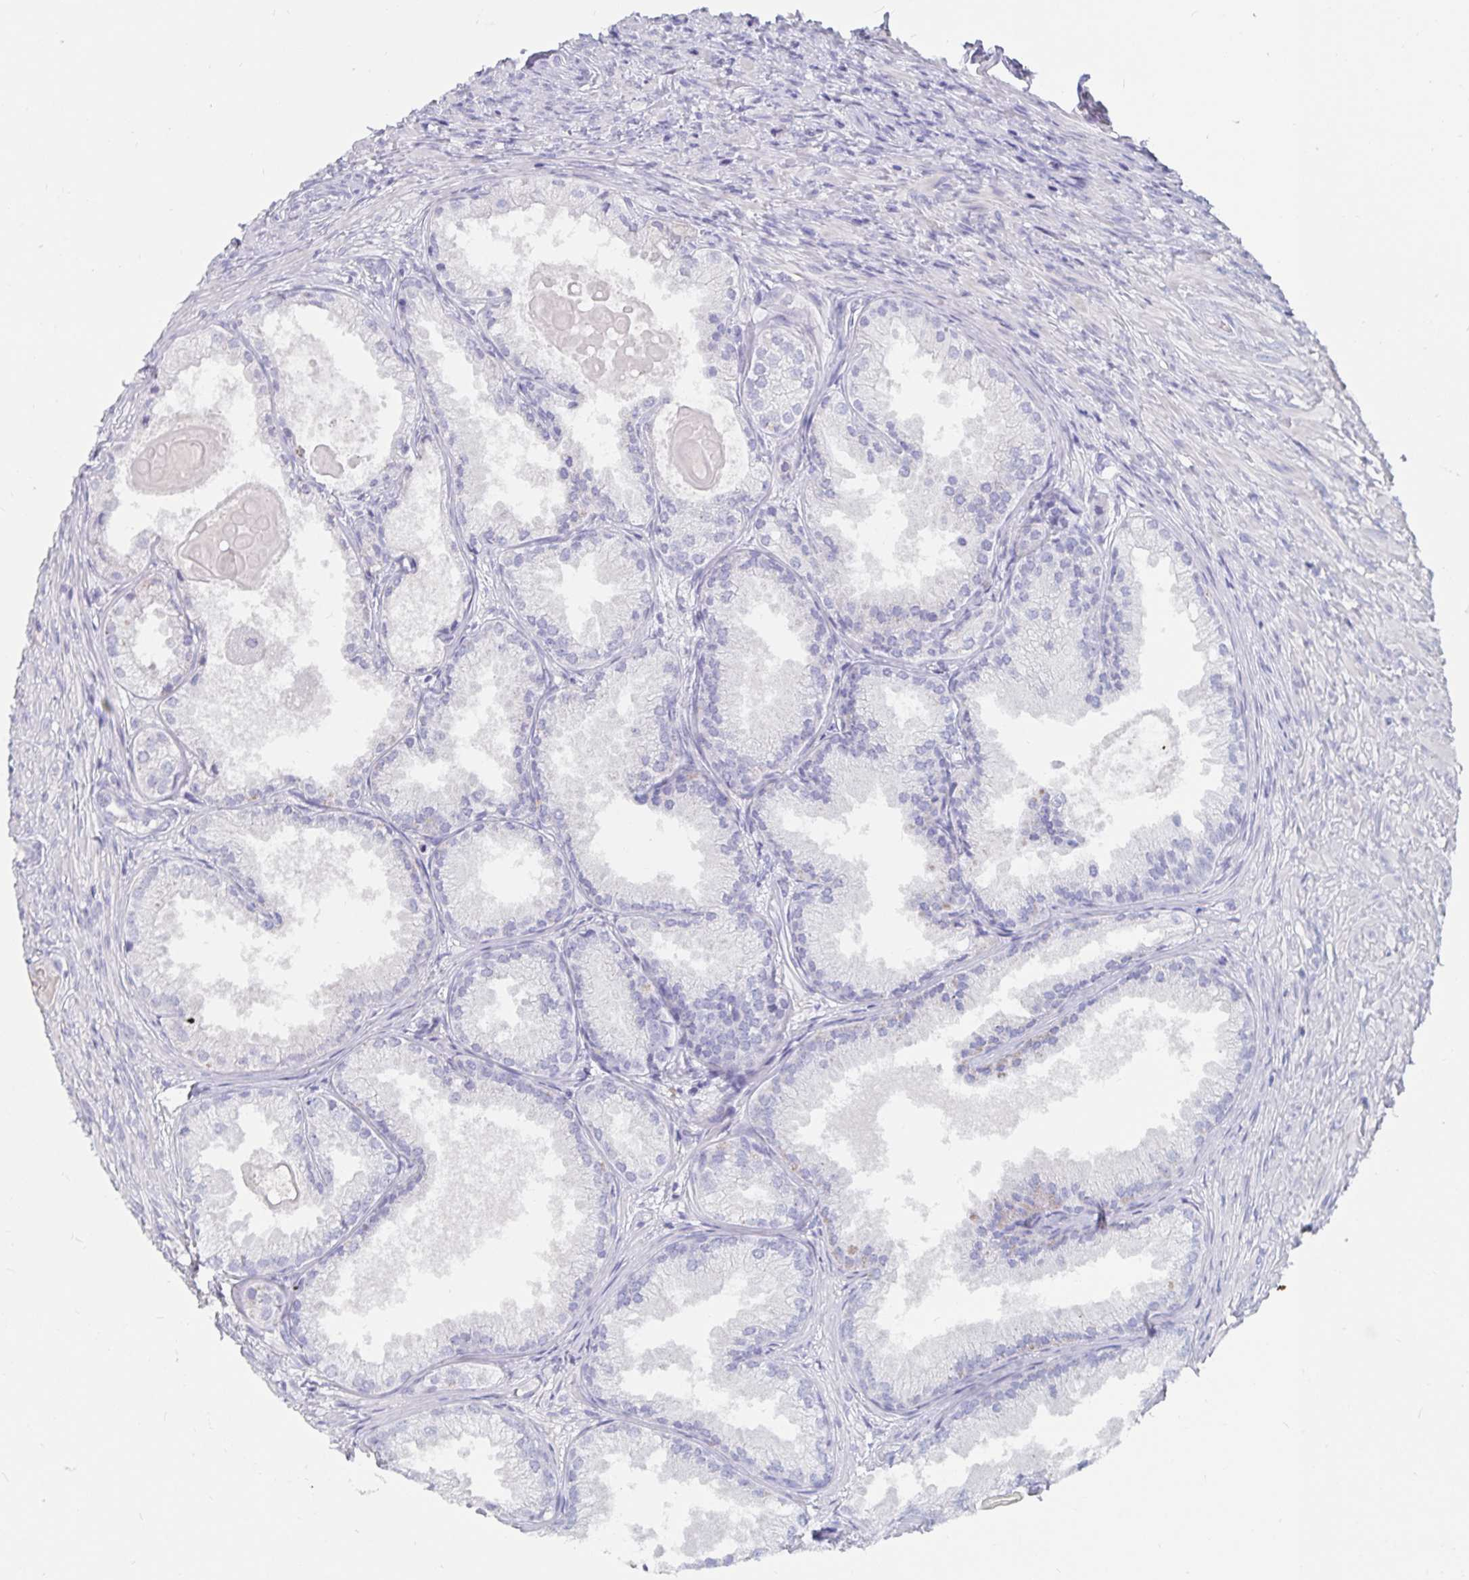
{"staining": {"intensity": "negative", "quantity": "none", "location": "none"}, "tissue": "prostate cancer", "cell_type": "Tumor cells", "image_type": "cancer", "snomed": [{"axis": "morphology", "description": "Adenocarcinoma, High grade"}, {"axis": "topography", "description": "Prostate"}], "caption": "Immunohistochemistry micrograph of neoplastic tissue: human prostate adenocarcinoma (high-grade) stained with DAB (3,3'-diaminobenzidine) shows no significant protein expression in tumor cells.", "gene": "CFAP69", "patient": {"sex": "male", "age": 83}}